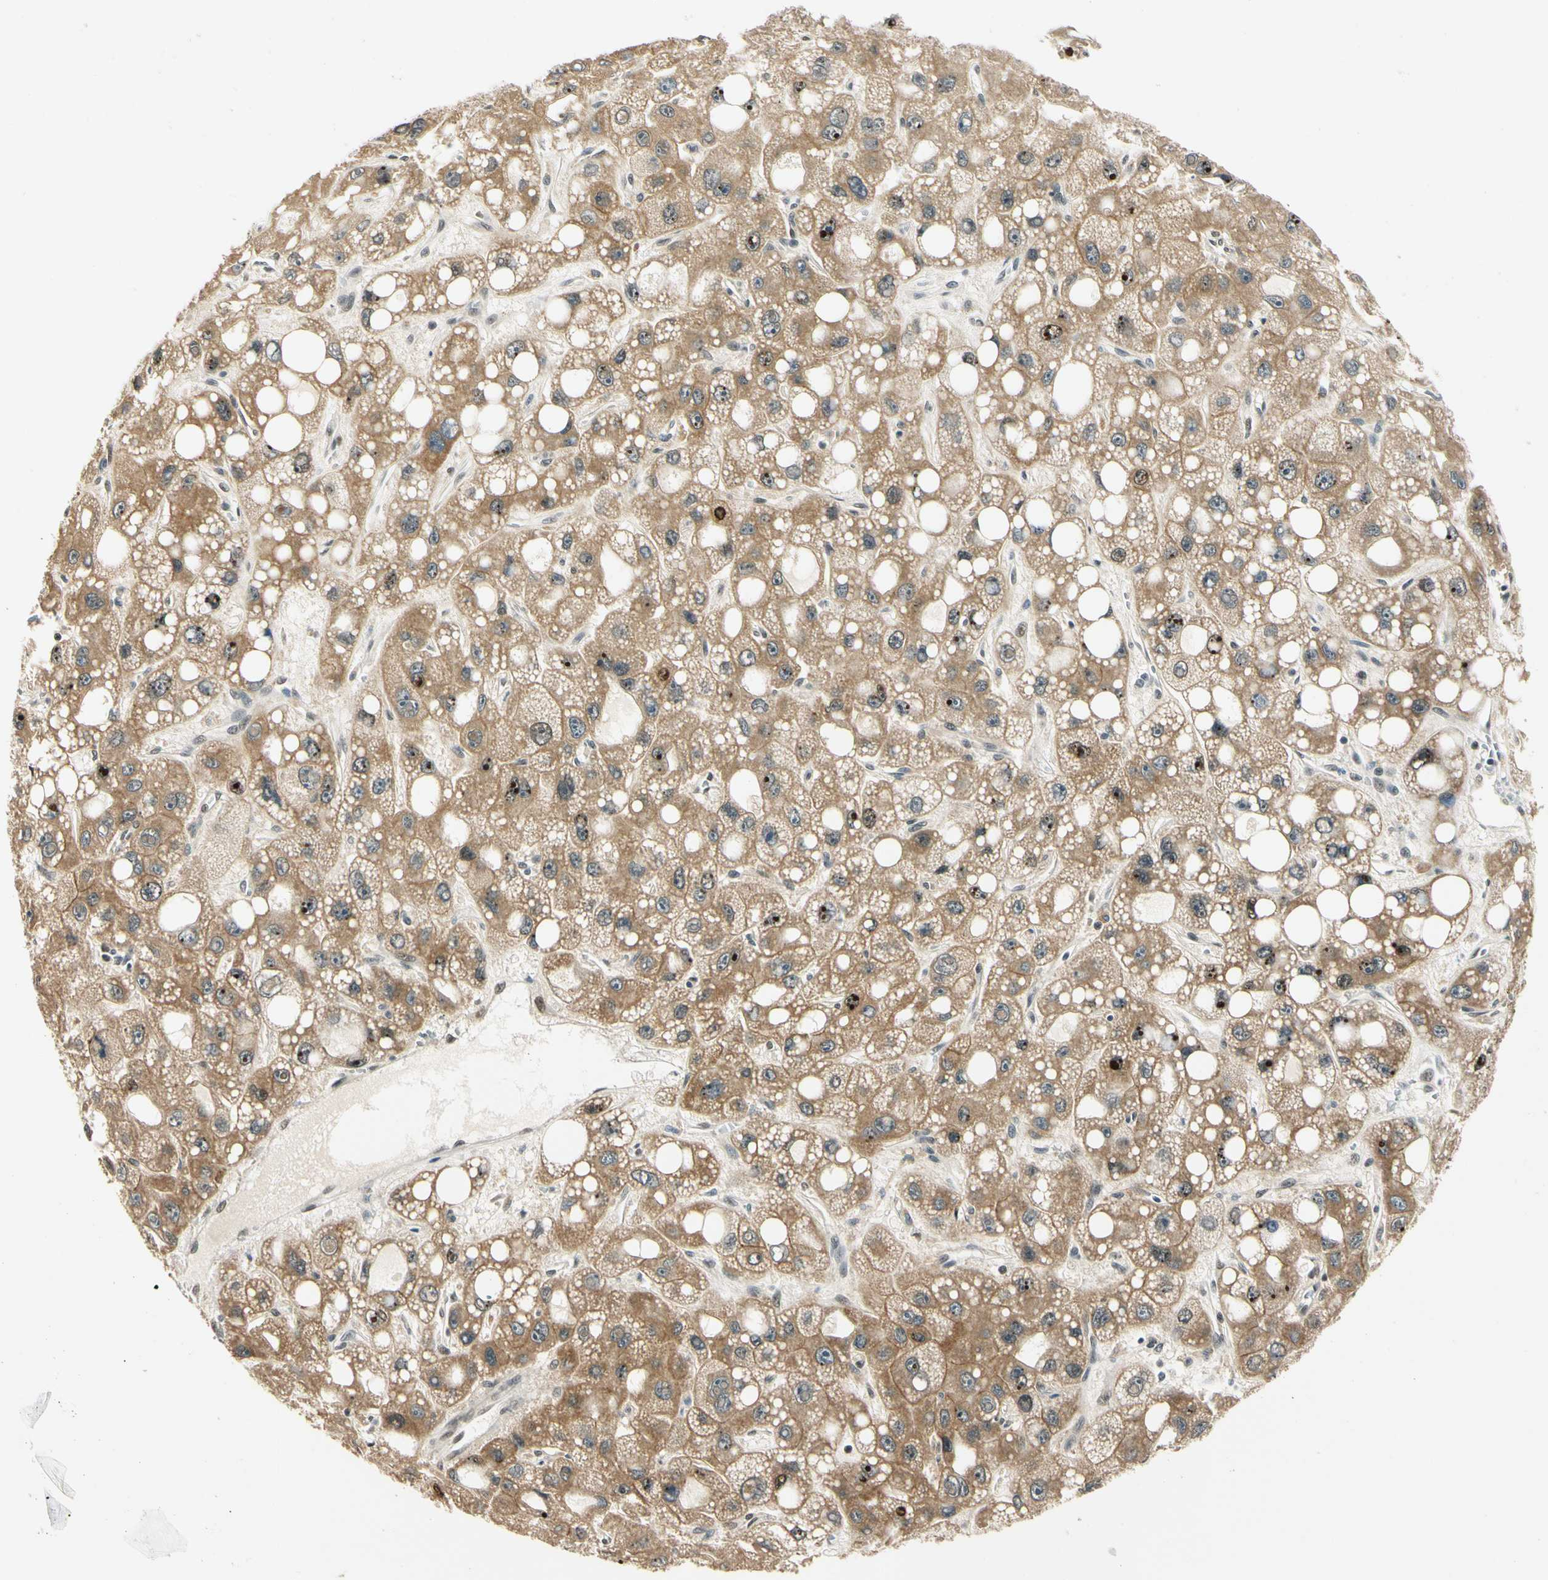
{"staining": {"intensity": "moderate", "quantity": ">75%", "location": "cytoplasmic/membranous,nuclear"}, "tissue": "liver cancer", "cell_type": "Tumor cells", "image_type": "cancer", "snomed": [{"axis": "morphology", "description": "Carcinoma, Hepatocellular, NOS"}, {"axis": "topography", "description": "Liver"}], "caption": "There is medium levels of moderate cytoplasmic/membranous and nuclear staining in tumor cells of liver cancer, as demonstrated by immunohistochemical staining (brown color).", "gene": "PDK2", "patient": {"sex": "male", "age": 55}}